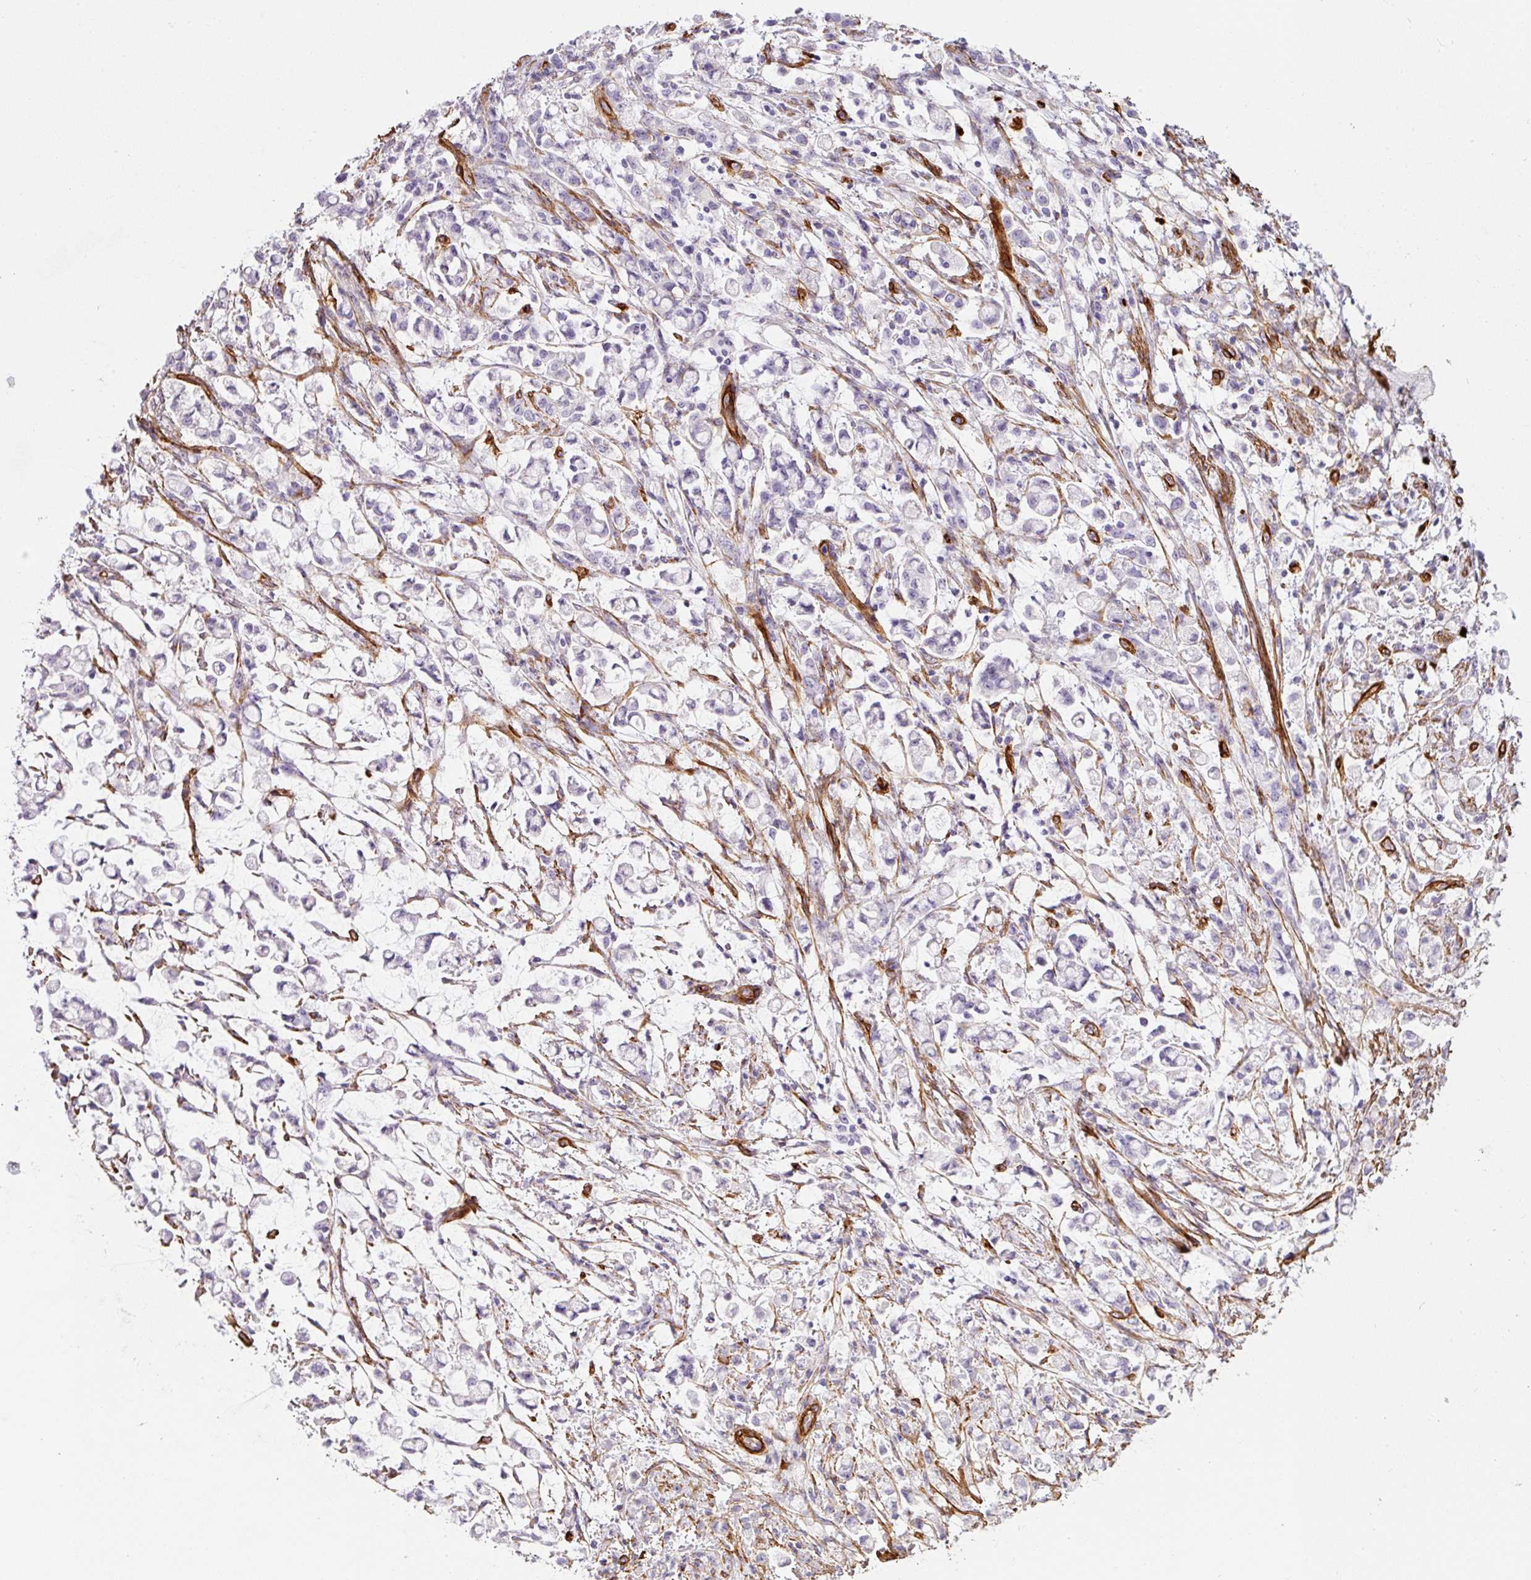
{"staining": {"intensity": "negative", "quantity": "none", "location": "none"}, "tissue": "stomach cancer", "cell_type": "Tumor cells", "image_type": "cancer", "snomed": [{"axis": "morphology", "description": "Adenocarcinoma, NOS"}, {"axis": "topography", "description": "Stomach"}], "caption": "High power microscopy histopathology image of an IHC histopathology image of adenocarcinoma (stomach), revealing no significant staining in tumor cells.", "gene": "LOXL4", "patient": {"sex": "female", "age": 60}}